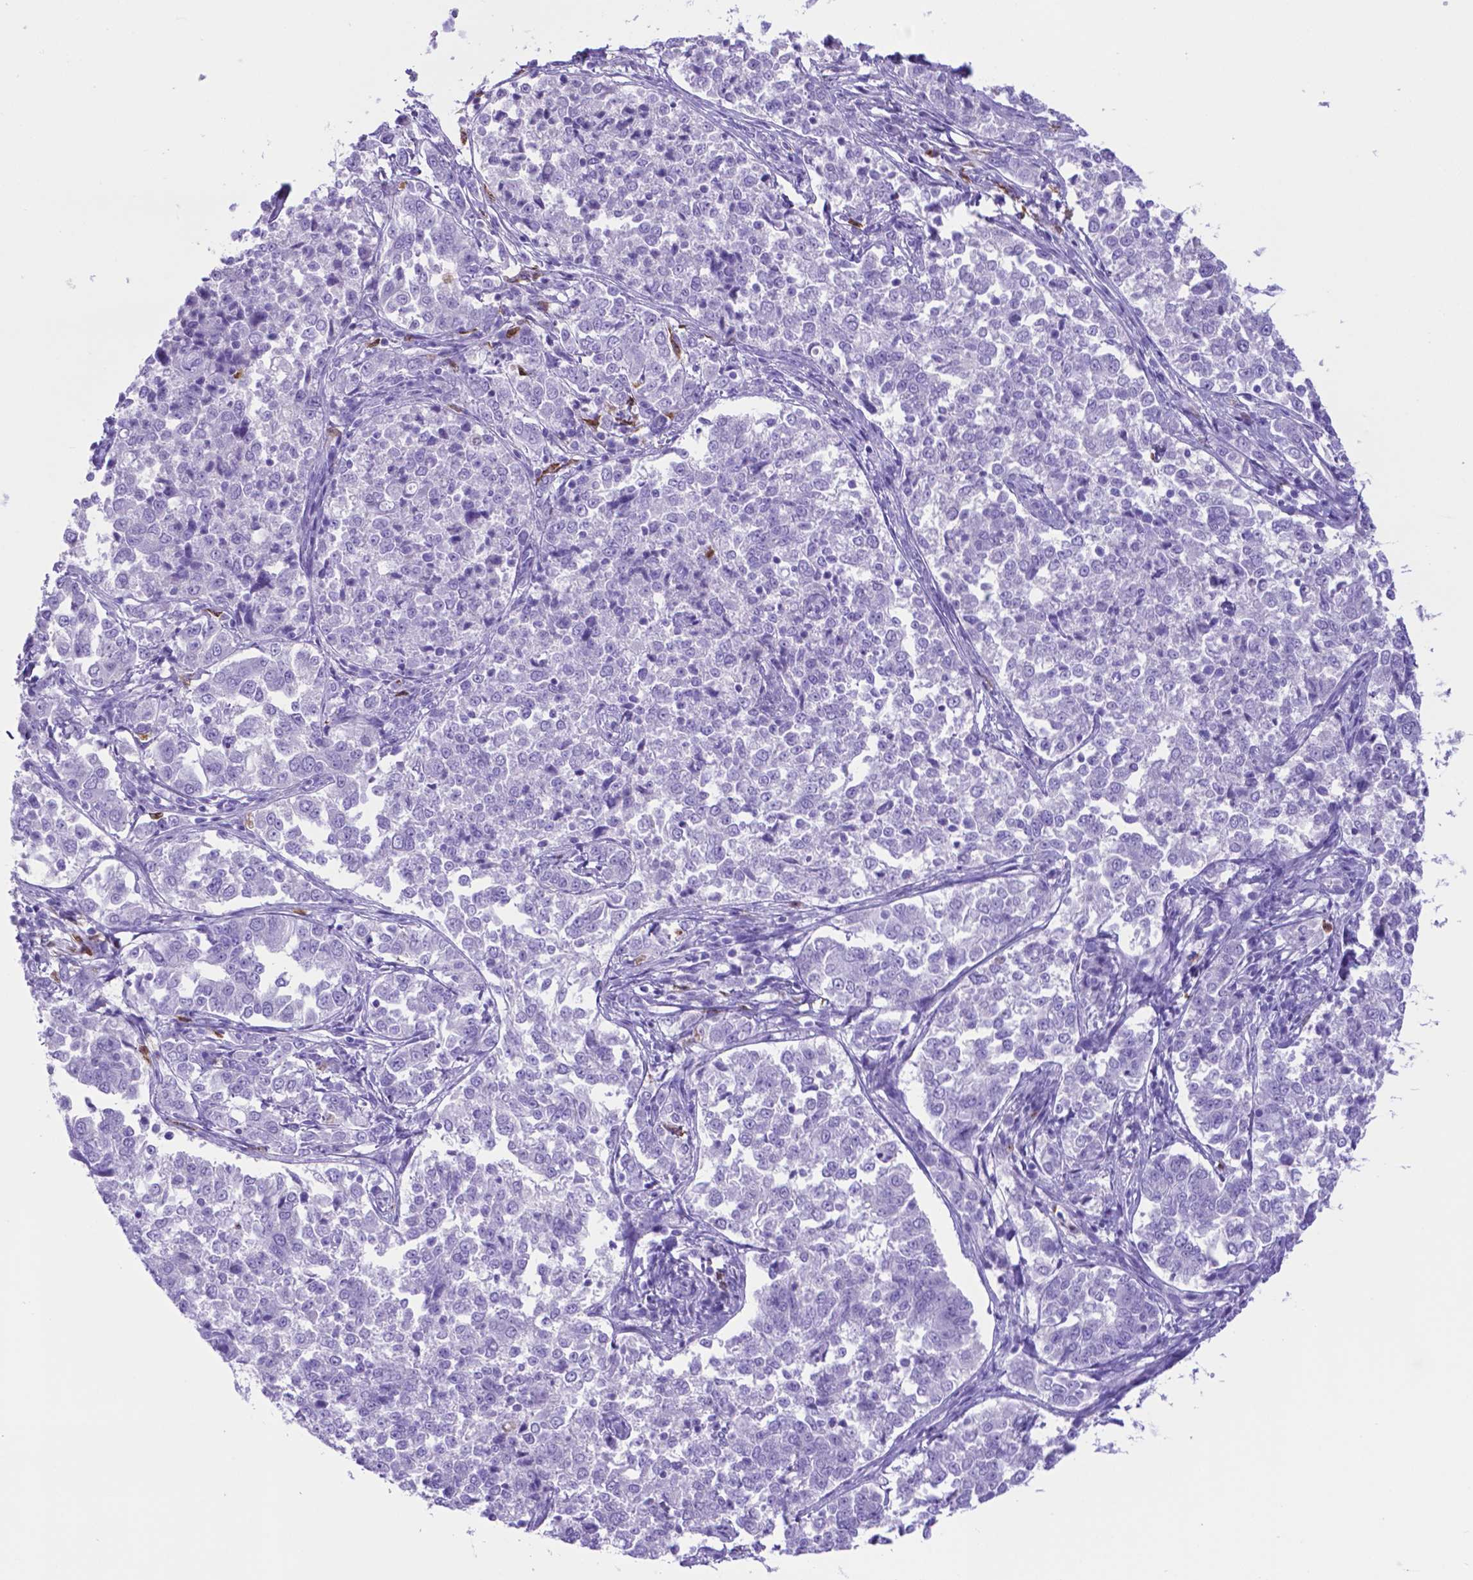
{"staining": {"intensity": "negative", "quantity": "none", "location": "none"}, "tissue": "endometrial cancer", "cell_type": "Tumor cells", "image_type": "cancer", "snomed": [{"axis": "morphology", "description": "Adenocarcinoma, NOS"}, {"axis": "topography", "description": "Endometrium"}], "caption": "Immunohistochemistry of human endometrial cancer (adenocarcinoma) shows no positivity in tumor cells.", "gene": "LZTR1", "patient": {"sex": "female", "age": 43}}